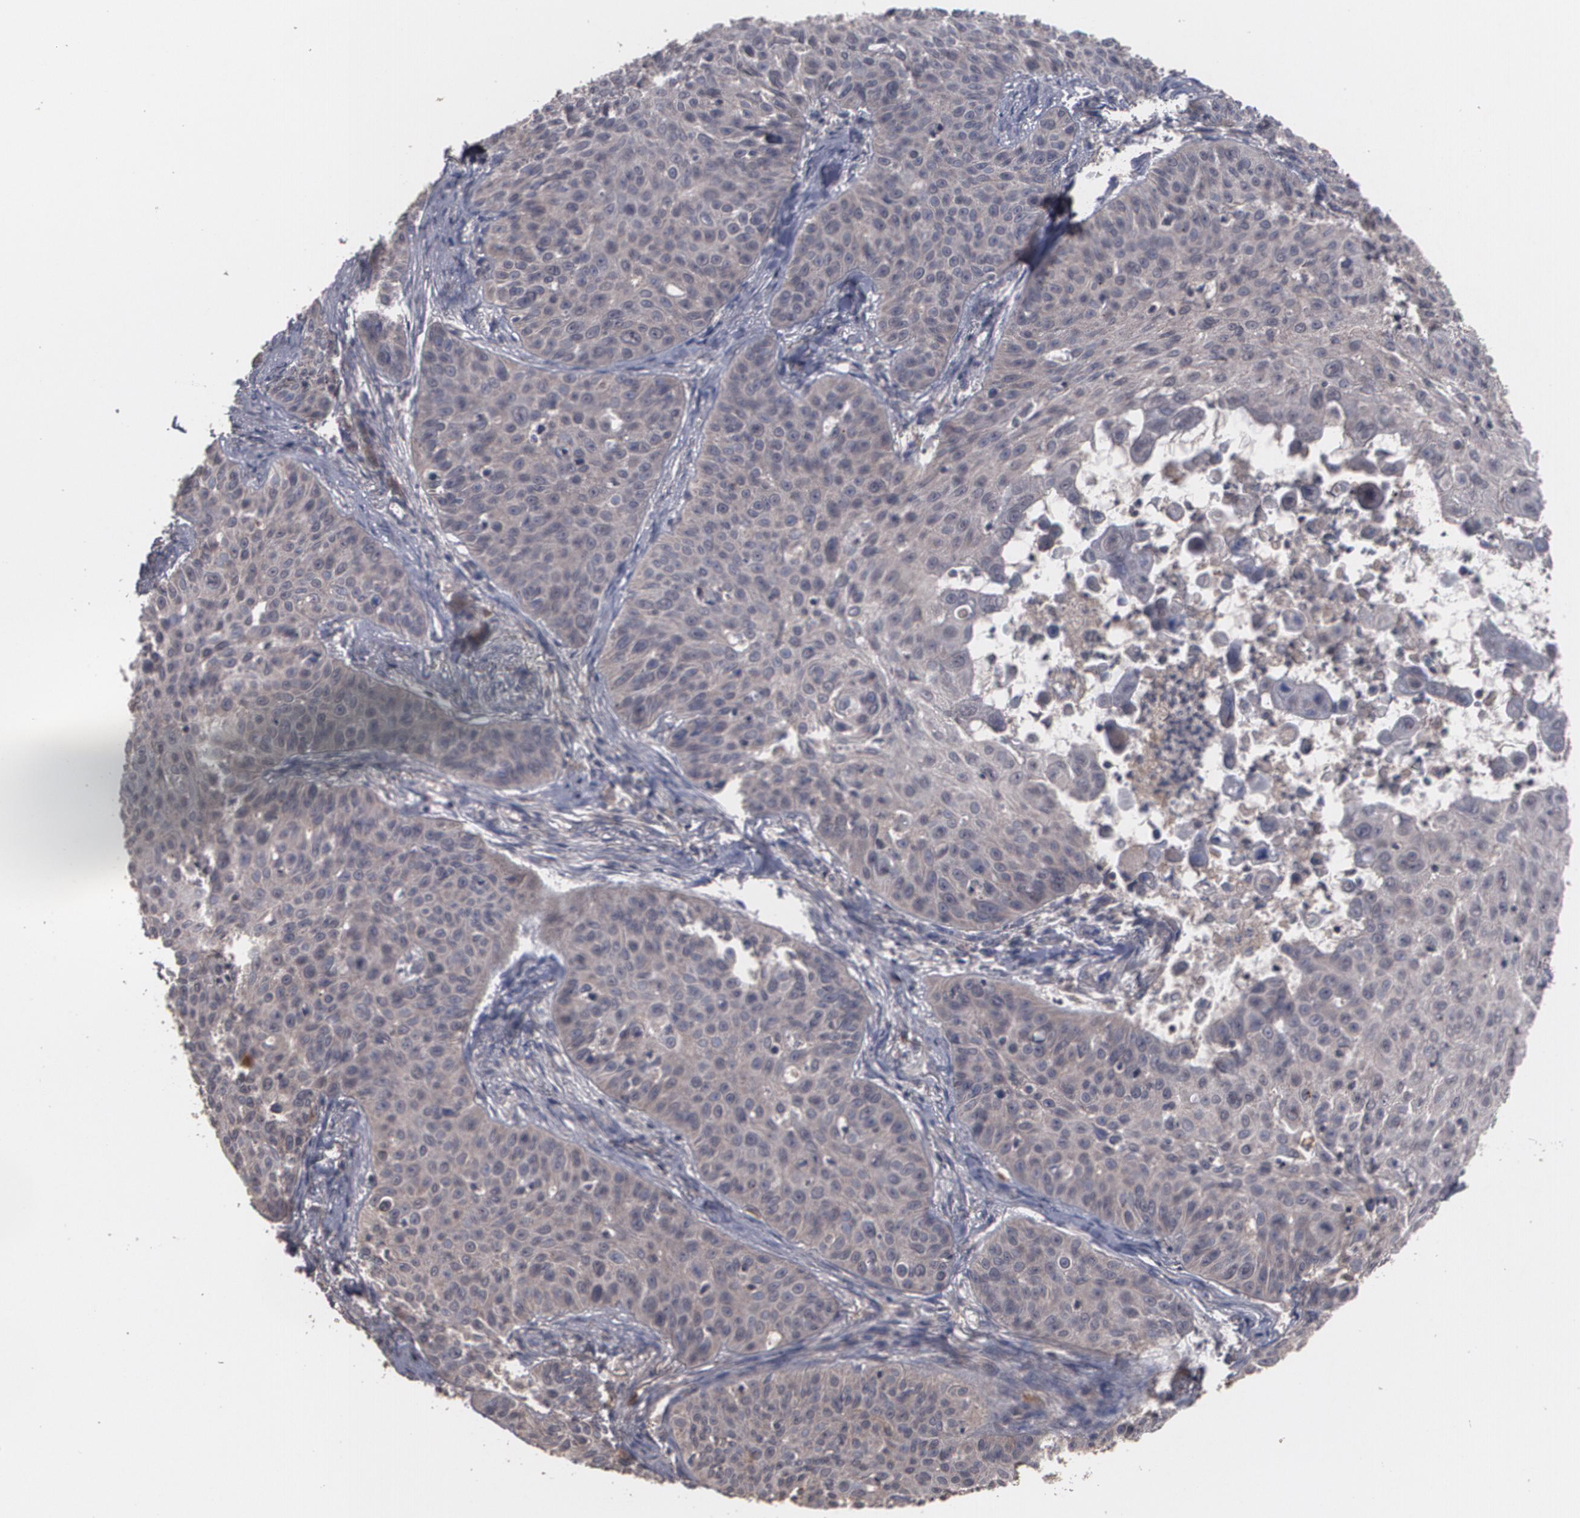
{"staining": {"intensity": "weak", "quantity": ">75%", "location": "cytoplasmic/membranous"}, "tissue": "skin cancer", "cell_type": "Tumor cells", "image_type": "cancer", "snomed": [{"axis": "morphology", "description": "Squamous cell carcinoma, NOS"}, {"axis": "topography", "description": "Skin"}], "caption": "IHC of human skin squamous cell carcinoma exhibits low levels of weak cytoplasmic/membranous expression in about >75% of tumor cells. The staining was performed using DAB to visualize the protein expression in brown, while the nuclei were stained in blue with hematoxylin (Magnification: 20x).", "gene": "ARF6", "patient": {"sex": "male", "age": 82}}